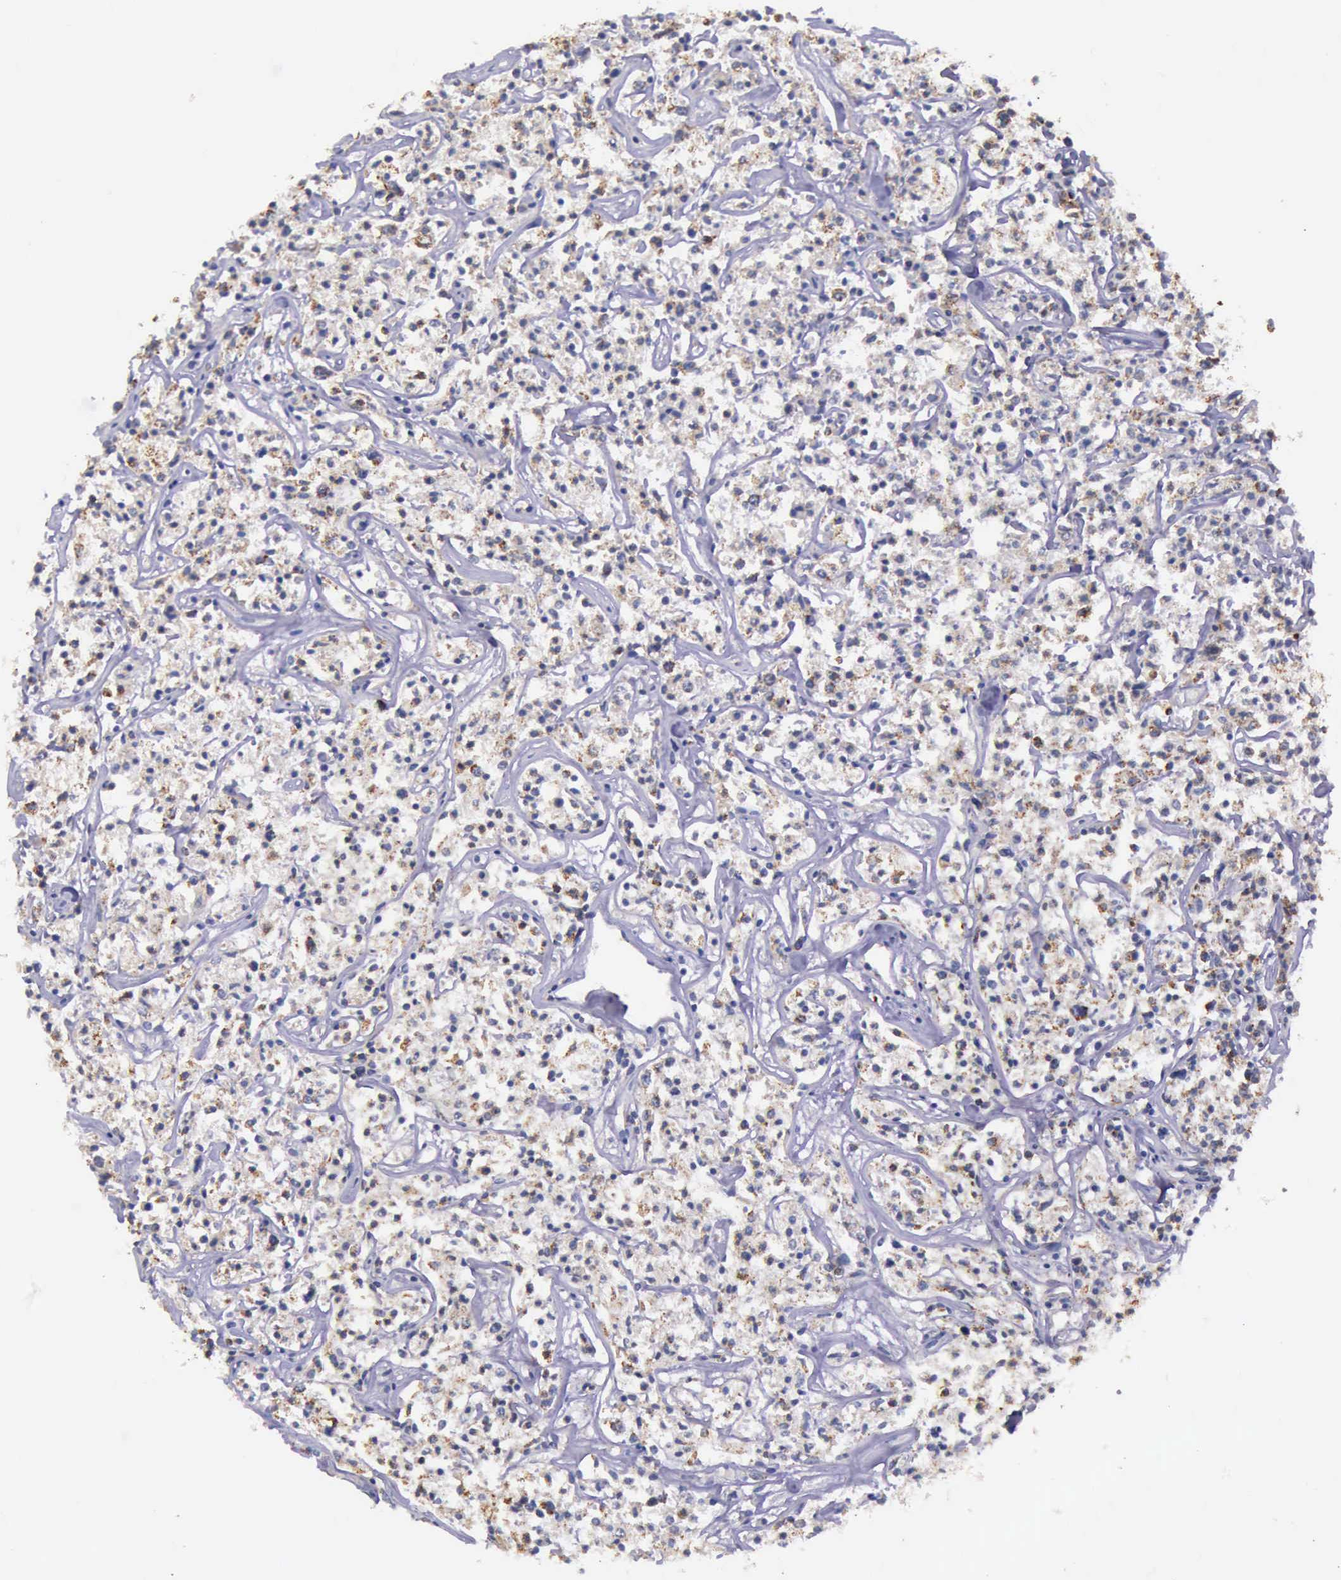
{"staining": {"intensity": "weak", "quantity": ">75%", "location": "cytoplasmic/membranous"}, "tissue": "lymphoma", "cell_type": "Tumor cells", "image_type": "cancer", "snomed": [{"axis": "morphology", "description": "Malignant lymphoma, non-Hodgkin's type, Low grade"}, {"axis": "topography", "description": "Small intestine"}], "caption": "Protein expression analysis of human lymphoma reveals weak cytoplasmic/membranous expression in approximately >75% of tumor cells.", "gene": "TXN2", "patient": {"sex": "female", "age": 59}}